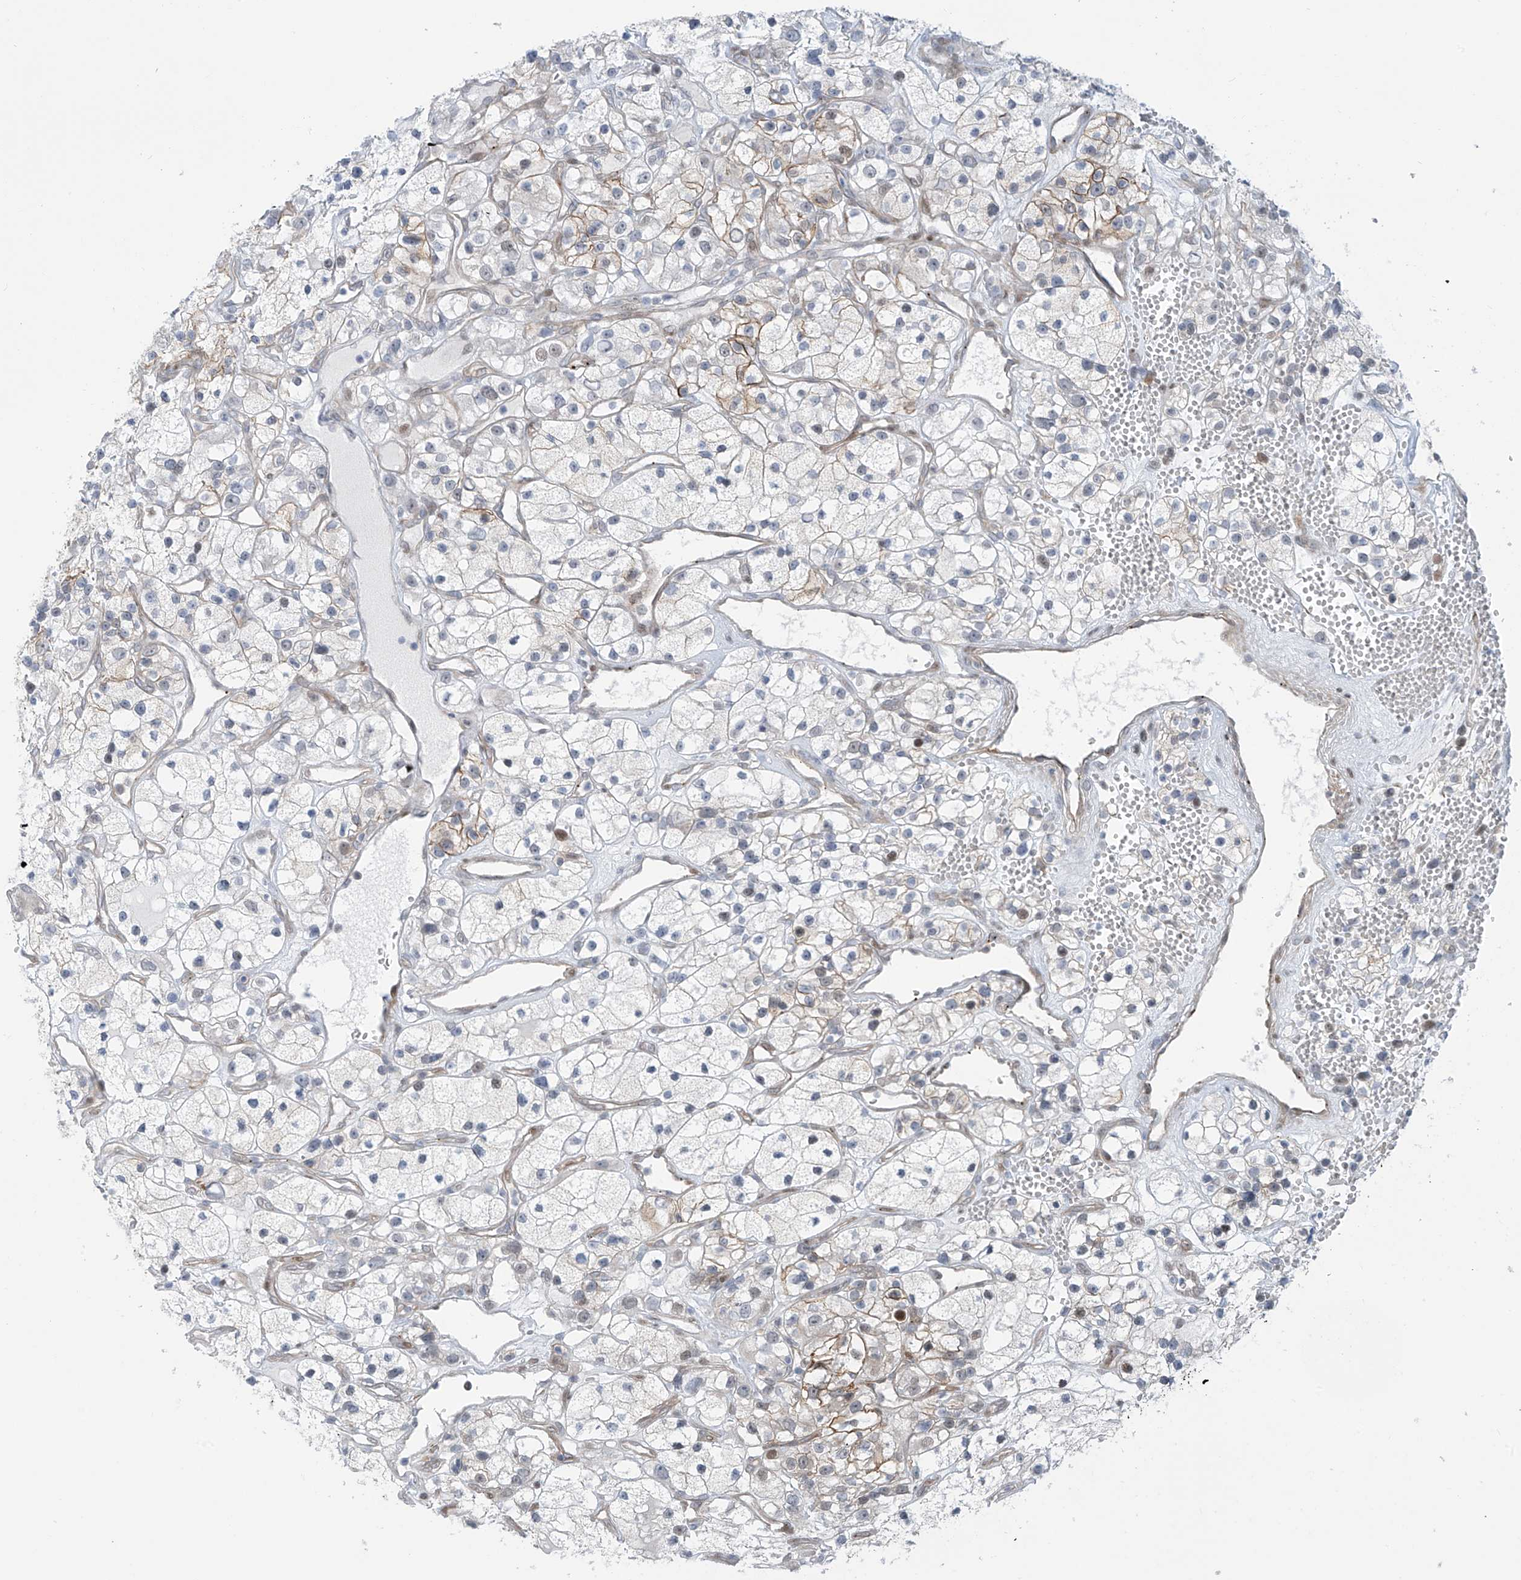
{"staining": {"intensity": "moderate", "quantity": "<25%", "location": "nuclear"}, "tissue": "renal cancer", "cell_type": "Tumor cells", "image_type": "cancer", "snomed": [{"axis": "morphology", "description": "Adenocarcinoma, NOS"}, {"axis": "topography", "description": "Kidney"}], "caption": "Immunohistochemical staining of human renal cancer reveals low levels of moderate nuclear staining in approximately <25% of tumor cells. (DAB (3,3'-diaminobenzidine) IHC with brightfield microscopy, high magnification).", "gene": "LIN9", "patient": {"sex": "female", "age": 57}}